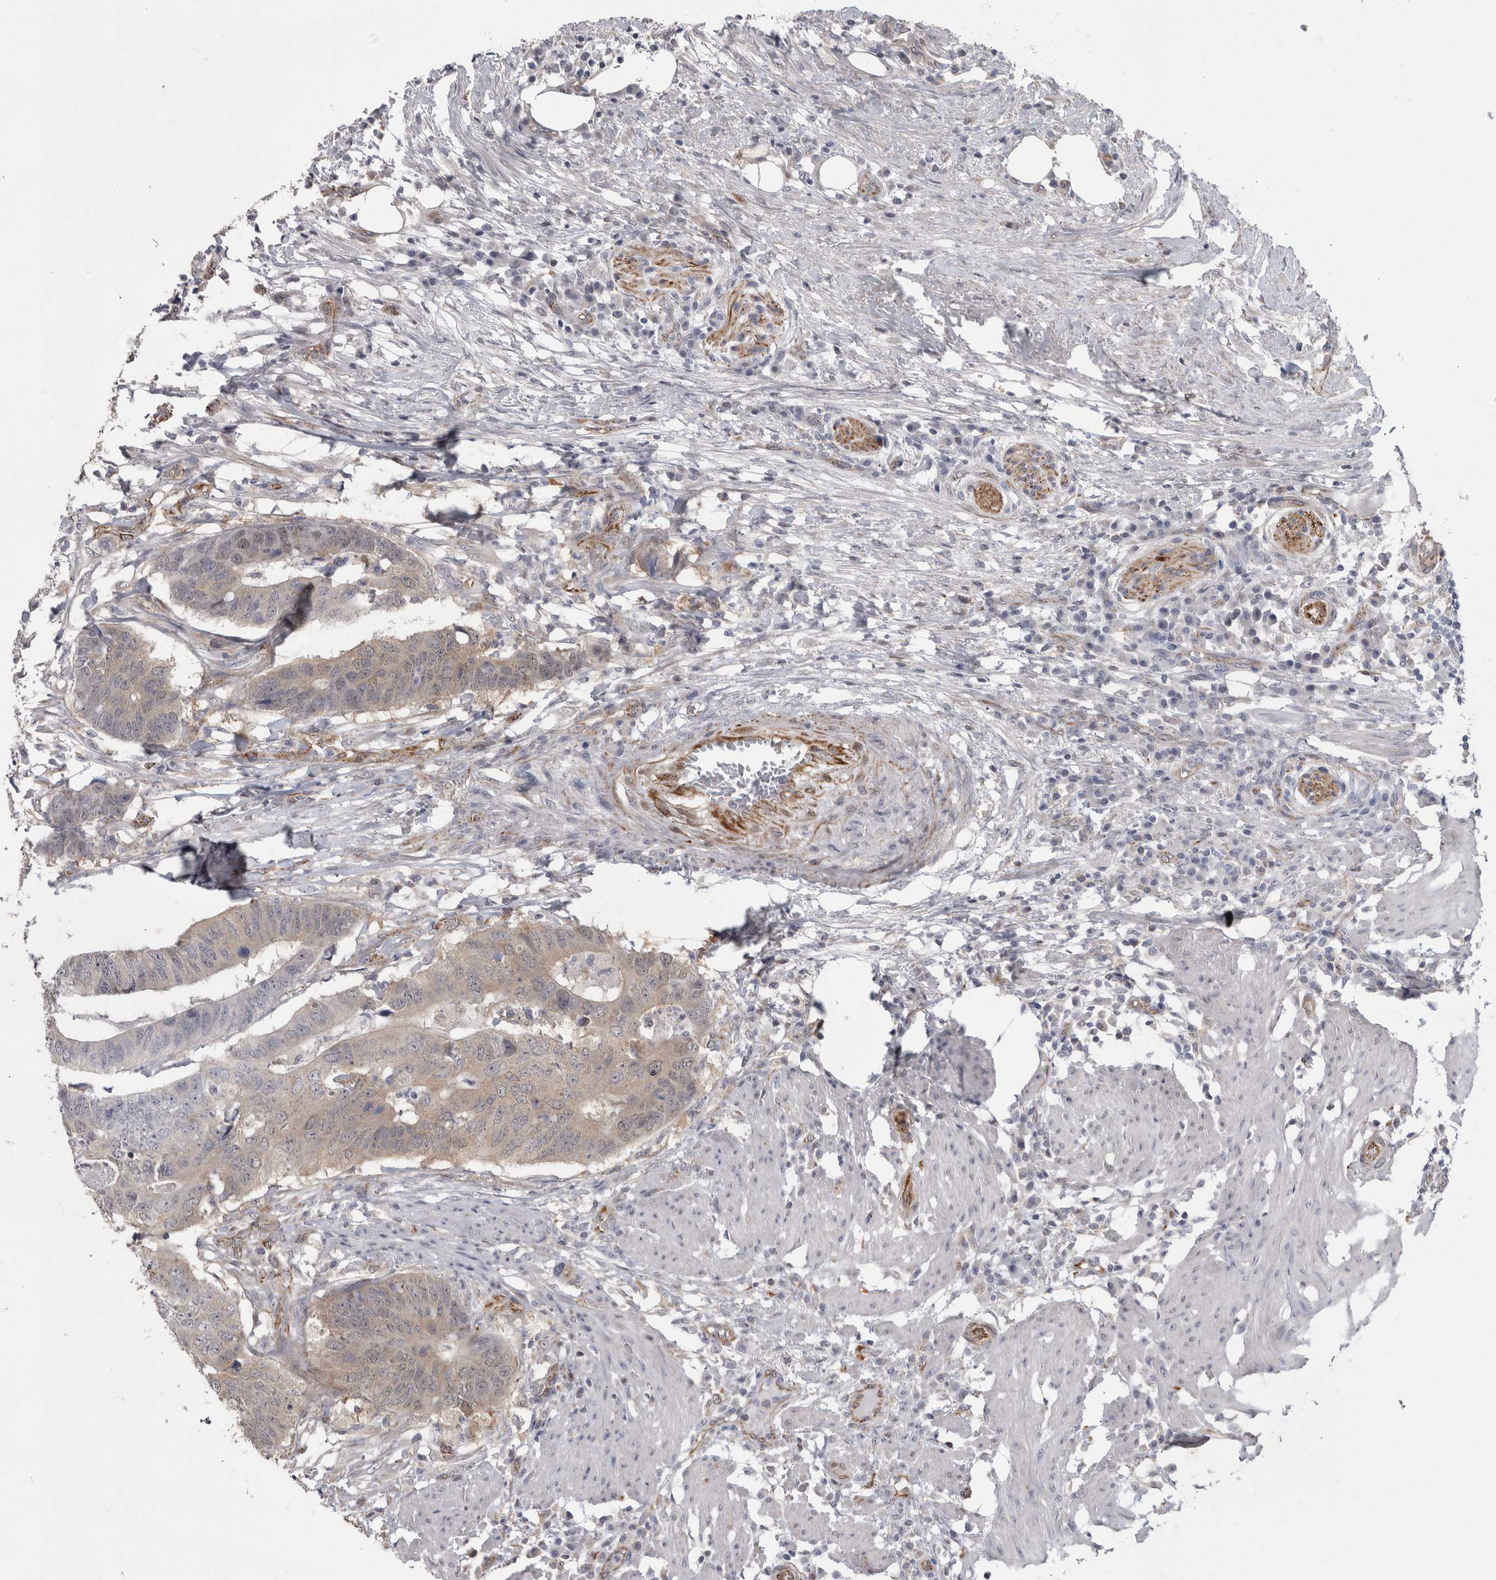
{"staining": {"intensity": "weak", "quantity": "<25%", "location": "cytoplasmic/membranous"}, "tissue": "colorectal cancer", "cell_type": "Tumor cells", "image_type": "cancer", "snomed": [{"axis": "morphology", "description": "Adenocarcinoma, NOS"}, {"axis": "topography", "description": "Colon"}], "caption": "Tumor cells are negative for protein expression in human colorectal cancer (adenocarcinoma).", "gene": "ACOT7", "patient": {"sex": "male", "age": 56}}